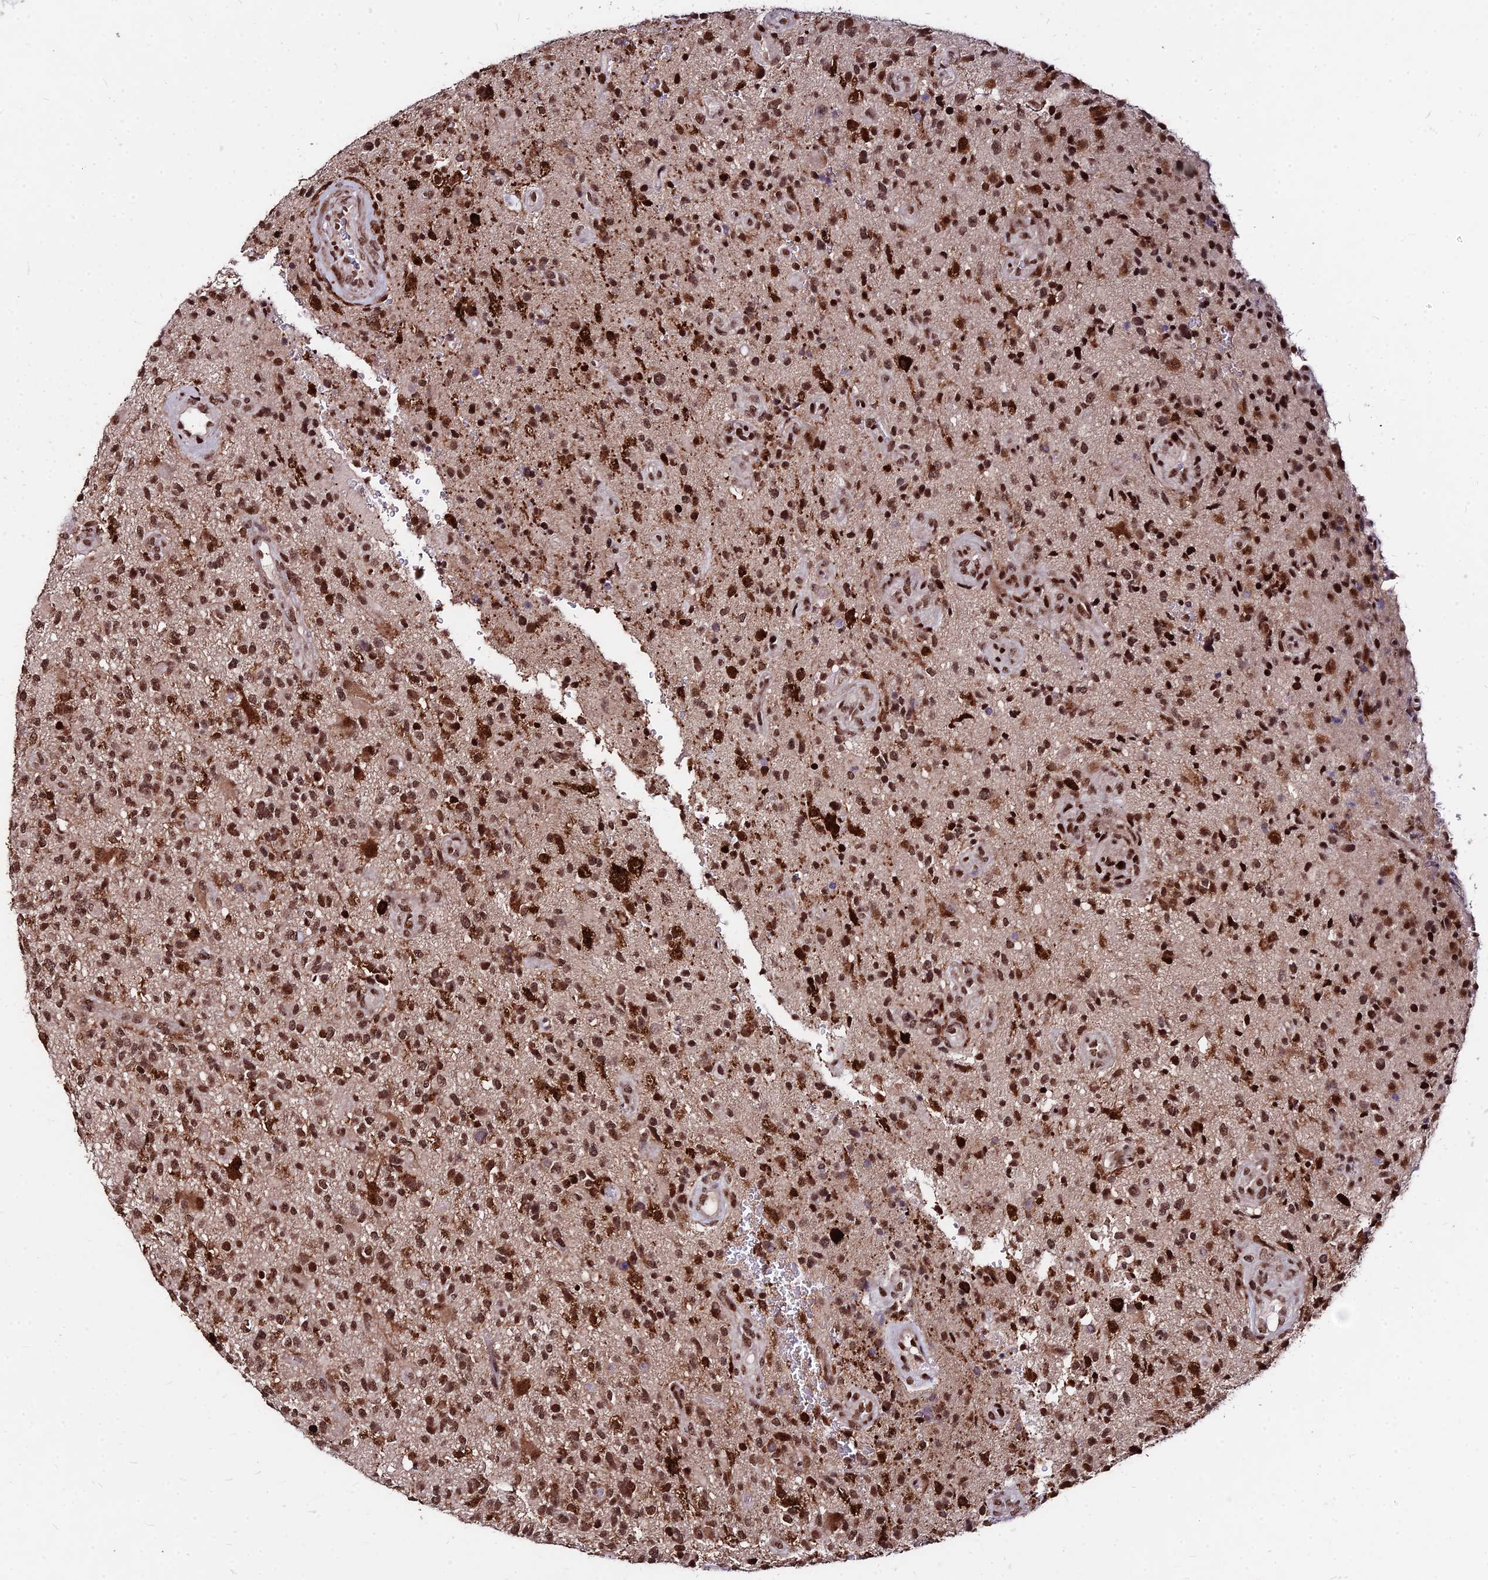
{"staining": {"intensity": "strong", "quantity": ">75%", "location": "nuclear"}, "tissue": "glioma", "cell_type": "Tumor cells", "image_type": "cancer", "snomed": [{"axis": "morphology", "description": "Glioma, malignant, High grade"}, {"axis": "topography", "description": "Brain"}], "caption": "Malignant glioma (high-grade) stained for a protein (brown) reveals strong nuclear positive positivity in approximately >75% of tumor cells.", "gene": "ZBED4", "patient": {"sex": "male", "age": 47}}